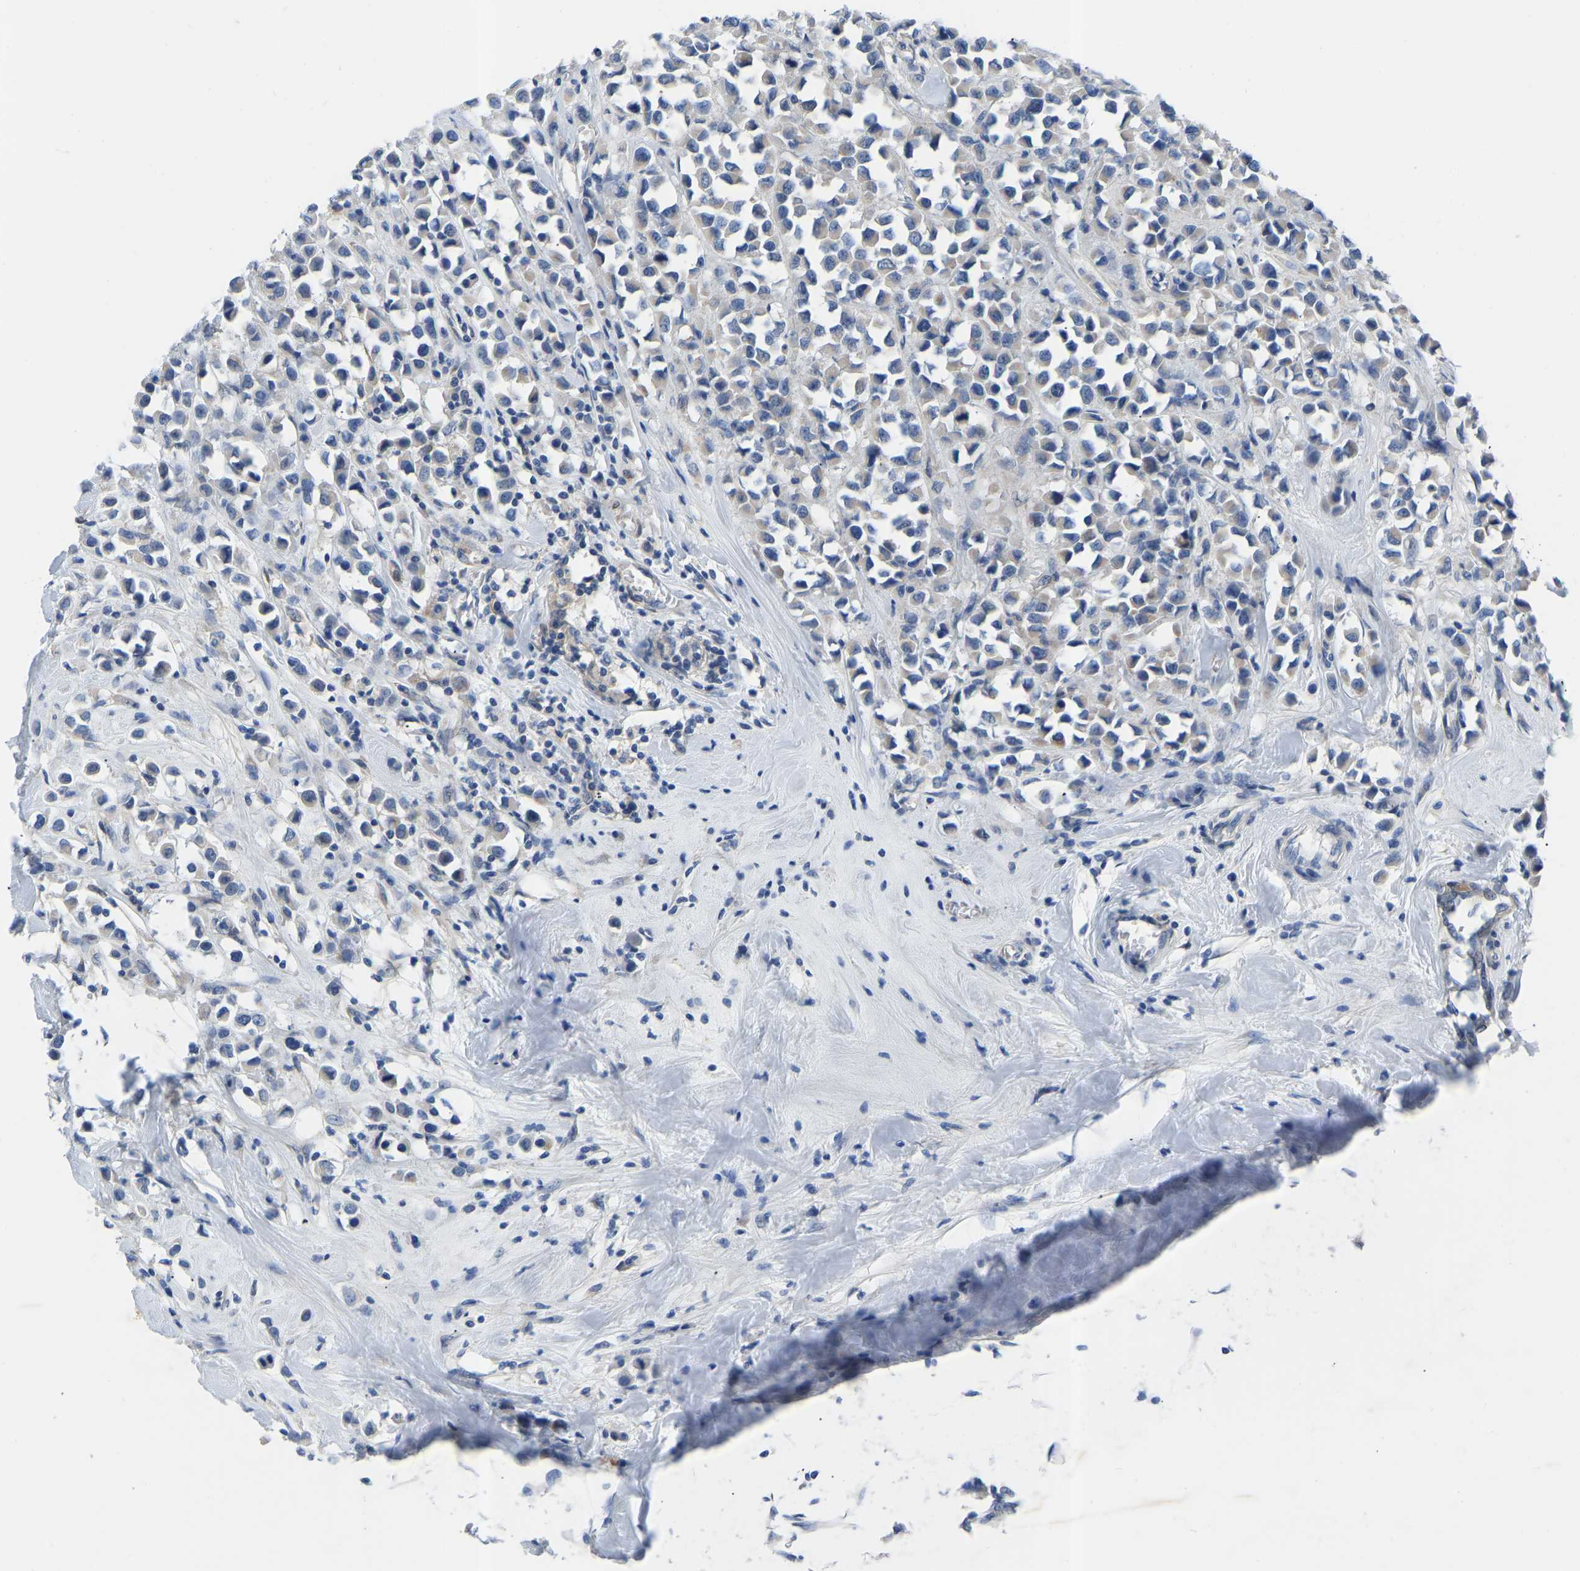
{"staining": {"intensity": "weak", "quantity": "<25%", "location": "cytoplasmic/membranous"}, "tissue": "breast cancer", "cell_type": "Tumor cells", "image_type": "cancer", "snomed": [{"axis": "morphology", "description": "Duct carcinoma"}, {"axis": "topography", "description": "Breast"}], "caption": "Immunohistochemical staining of breast cancer demonstrates no significant positivity in tumor cells.", "gene": "RBP1", "patient": {"sex": "female", "age": 61}}